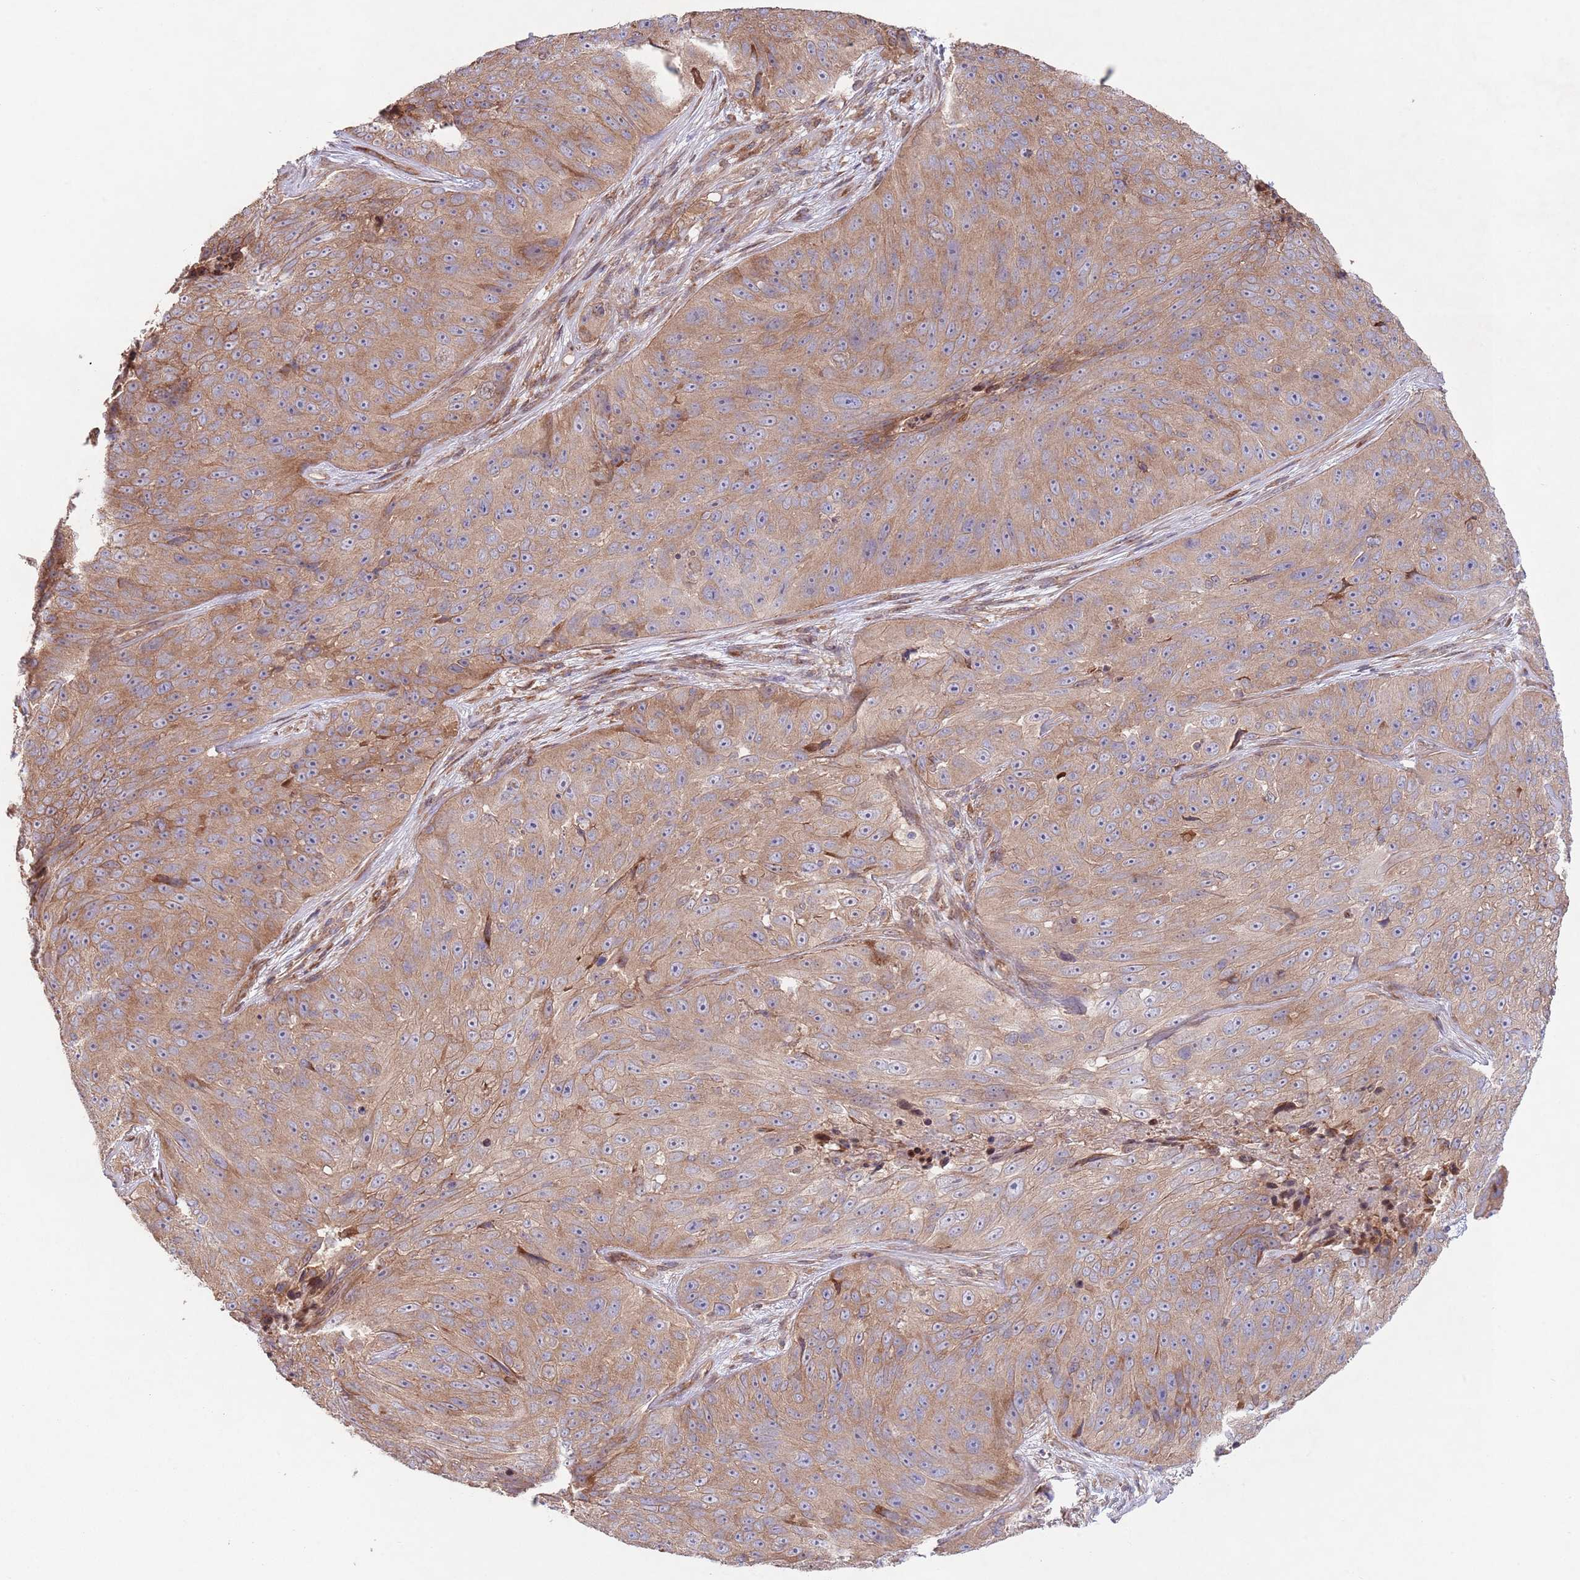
{"staining": {"intensity": "weak", "quantity": ">75%", "location": "cytoplasmic/membranous"}, "tissue": "skin cancer", "cell_type": "Tumor cells", "image_type": "cancer", "snomed": [{"axis": "morphology", "description": "Squamous cell carcinoma, NOS"}, {"axis": "topography", "description": "Skin"}], "caption": "This image shows IHC staining of human skin squamous cell carcinoma, with low weak cytoplasmic/membranous expression in approximately >75% of tumor cells.", "gene": "RNF19B", "patient": {"sex": "female", "age": 87}}